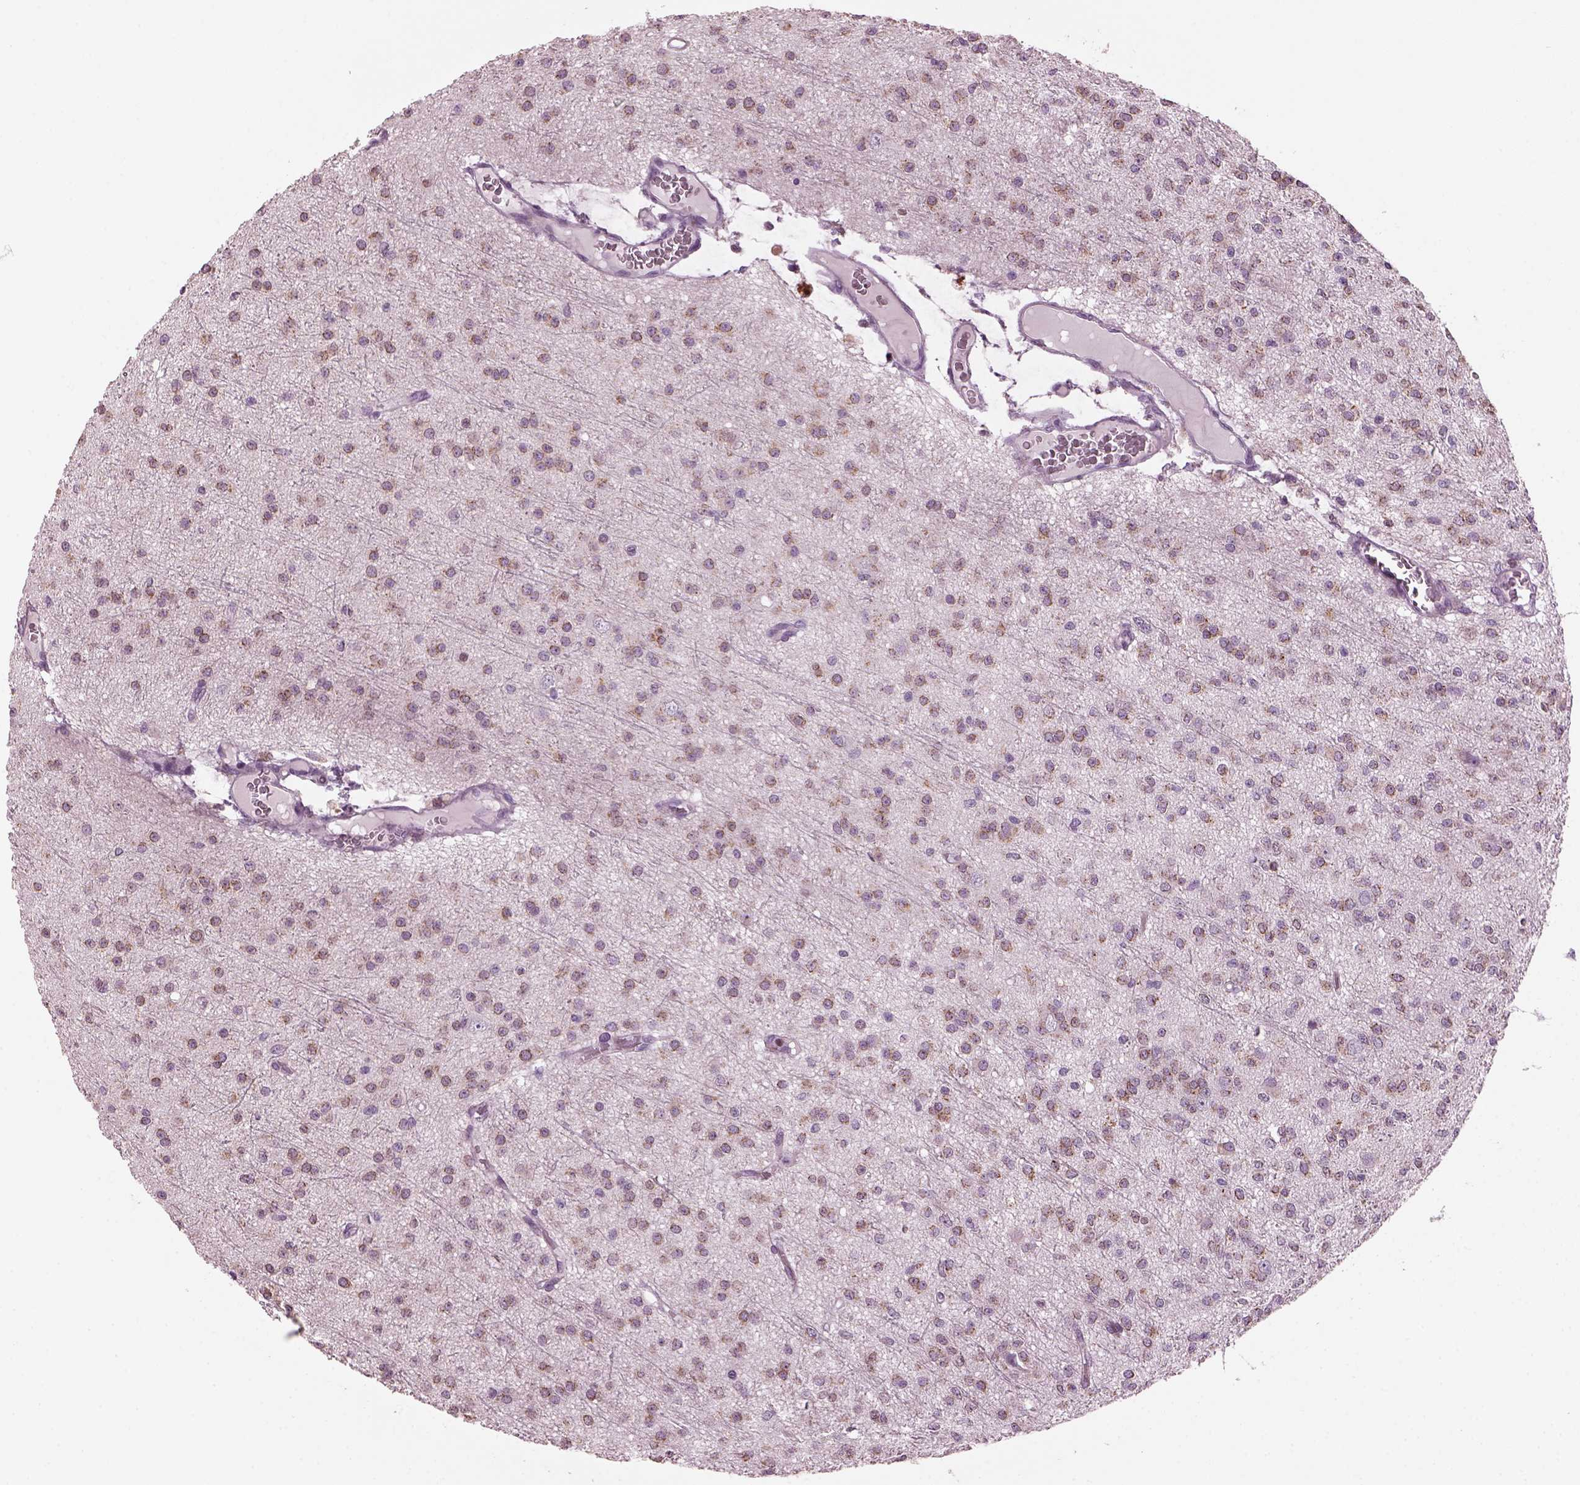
{"staining": {"intensity": "weak", "quantity": "25%-75%", "location": "cytoplasmic/membranous"}, "tissue": "glioma", "cell_type": "Tumor cells", "image_type": "cancer", "snomed": [{"axis": "morphology", "description": "Glioma, malignant, Low grade"}, {"axis": "topography", "description": "Brain"}], "caption": "Glioma was stained to show a protein in brown. There is low levels of weak cytoplasmic/membranous staining in about 25%-75% of tumor cells. (DAB IHC, brown staining for protein, blue staining for nuclei).", "gene": "PRR9", "patient": {"sex": "male", "age": 27}}